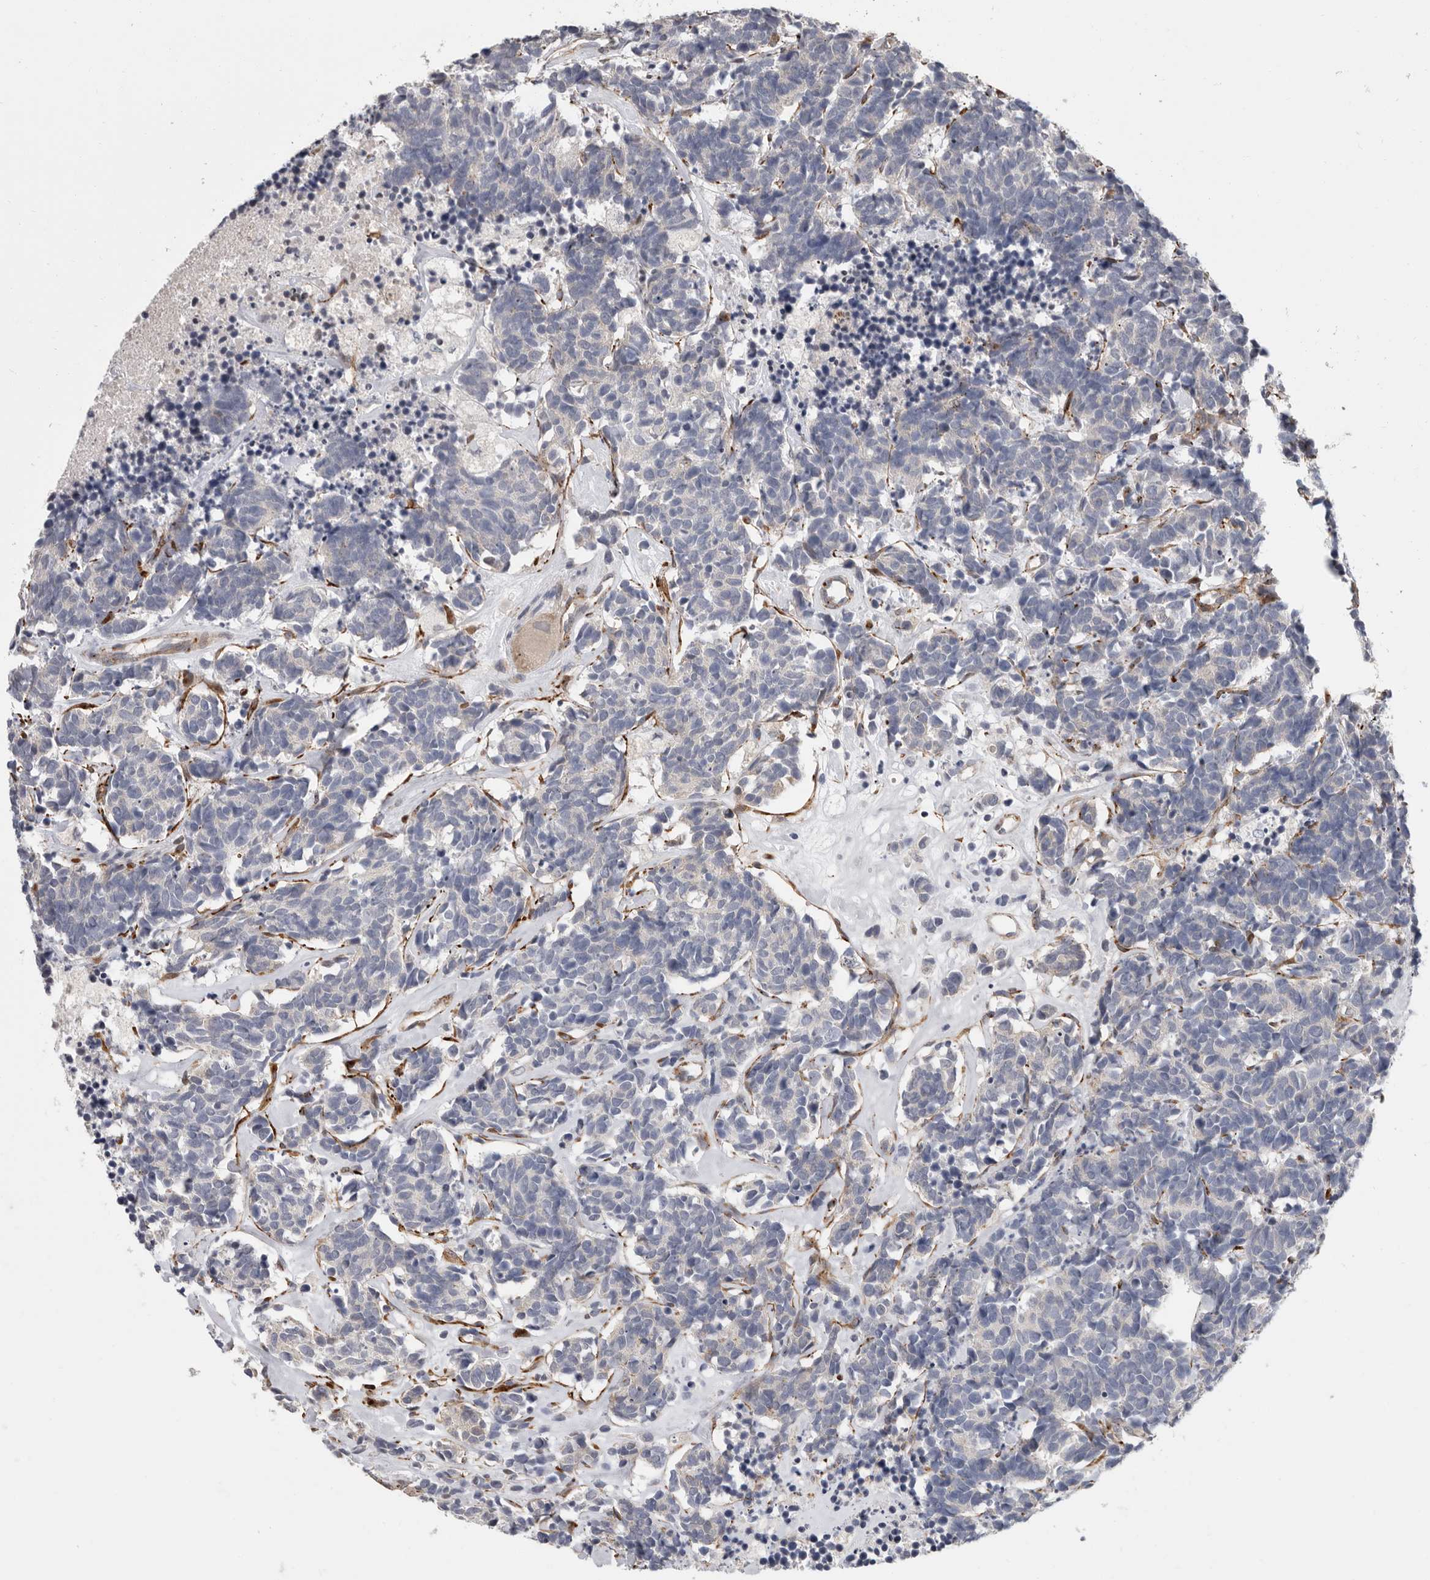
{"staining": {"intensity": "negative", "quantity": "none", "location": "none"}, "tissue": "carcinoid", "cell_type": "Tumor cells", "image_type": "cancer", "snomed": [{"axis": "morphology", "description": "Carcinoma, NOS"}, {"axis": "morphology", "description": "Carcinoid, malignant, NOS"}, {"axis": "topography", "description": "Urinary bladder"}], "caption": "Human carcinoma stained for a protein using immunohistochemistry shows no expression in tumor cells.", "gene": "ATXN3L", "patient": {"sex": "male", "age": 57}}